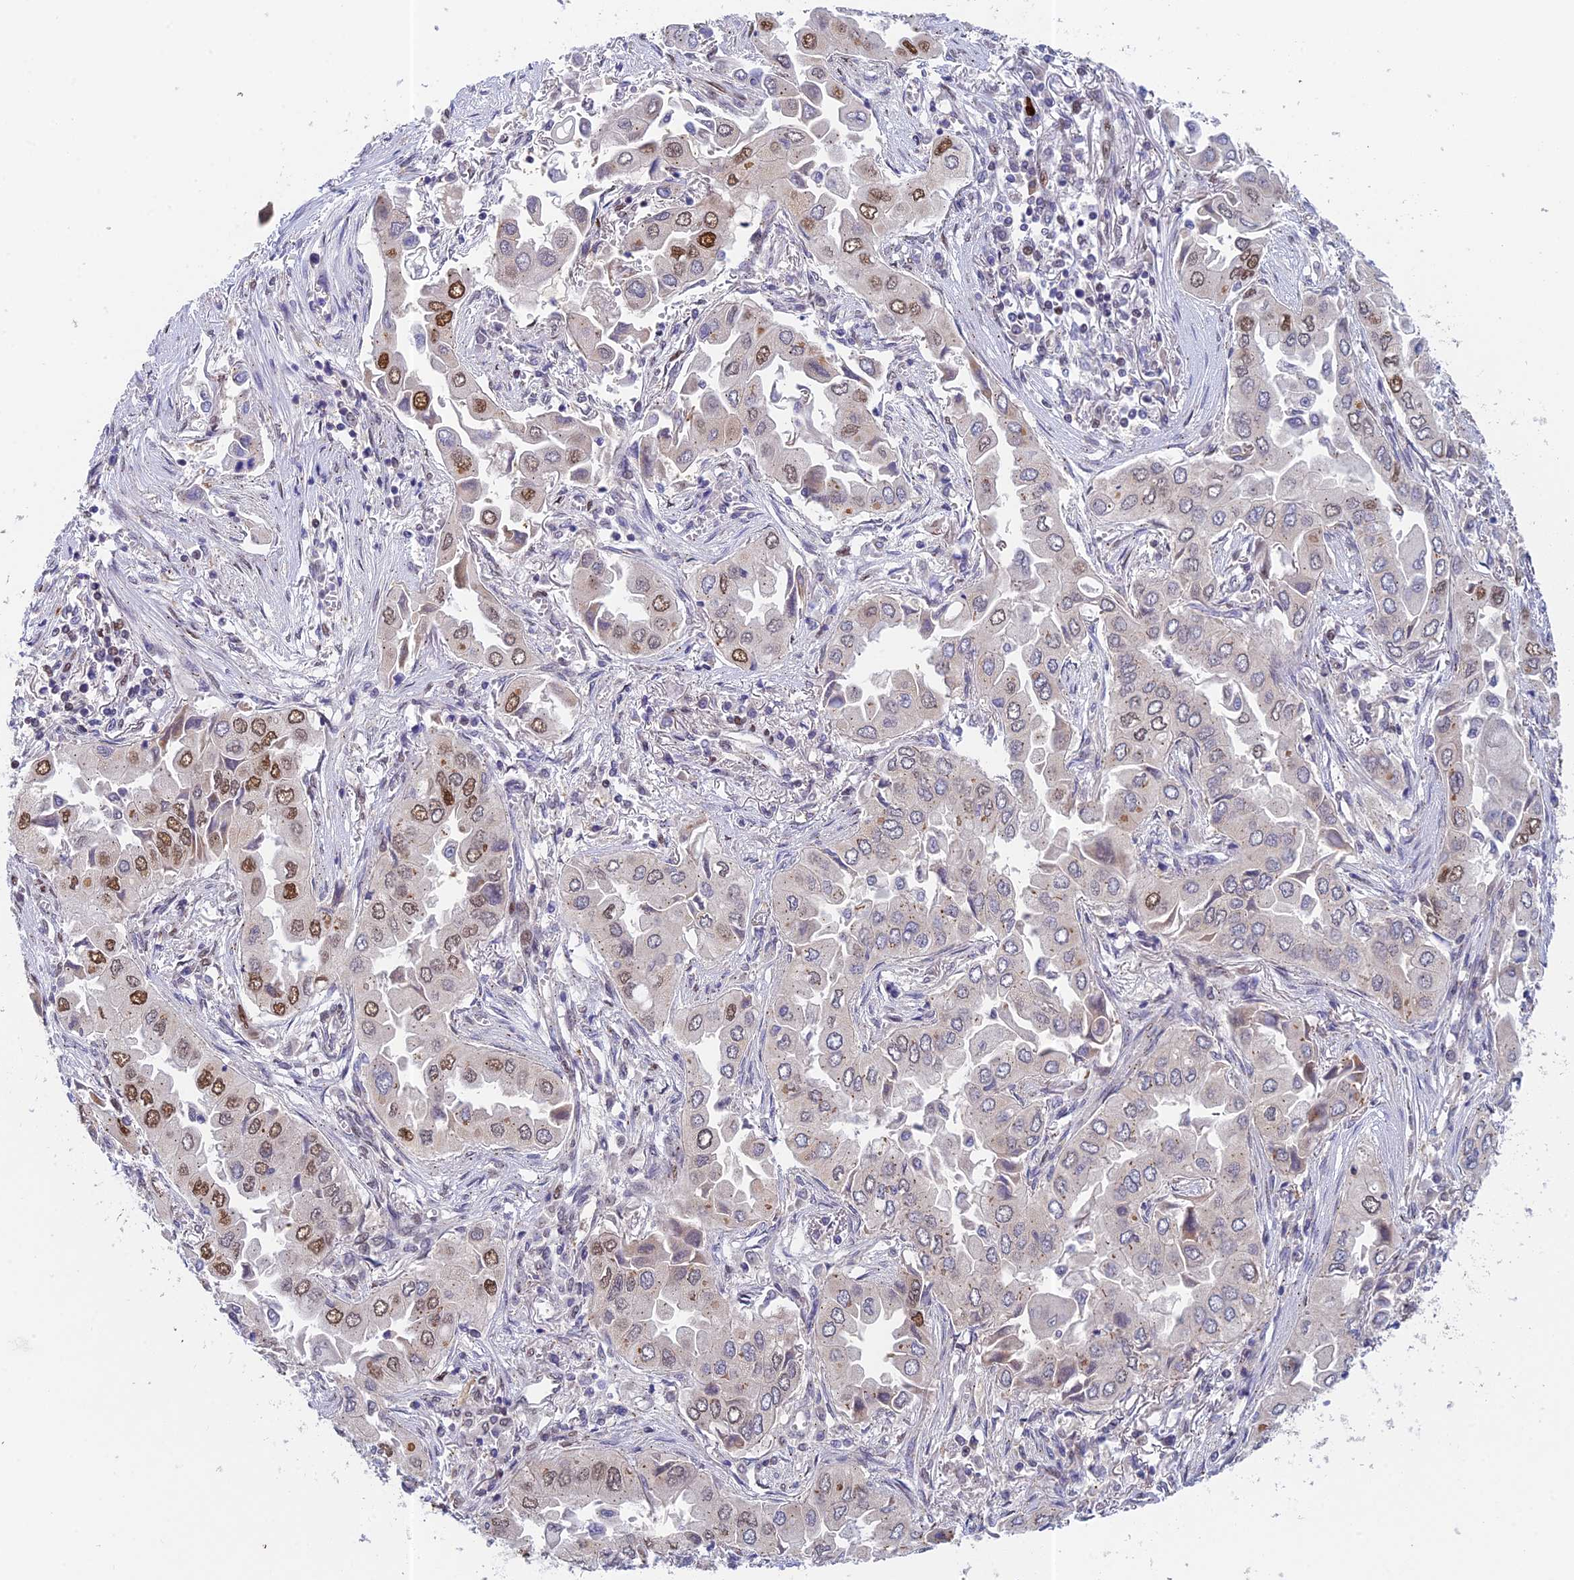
{"staining": {"intensity": "moderate", "quantity": "25%-75%", "location": "nuclear"}, "tissue": "lung cancer", "cell_type": "Tumor cells", "image_type": "cancer", "snomed": [{"axis": "morphology", "description": "Adenocarcinoma, NOS"}, {"axis": "topography", "description": "Lung"}], "caption": "The histopathology image demonstrates a brown stain indicating the presence of a protein in the nuclear of tumor cells in adenocarcinoma (lung).", "gene": "MRPL17", "patient": {"sex": "female", "age": 76}}